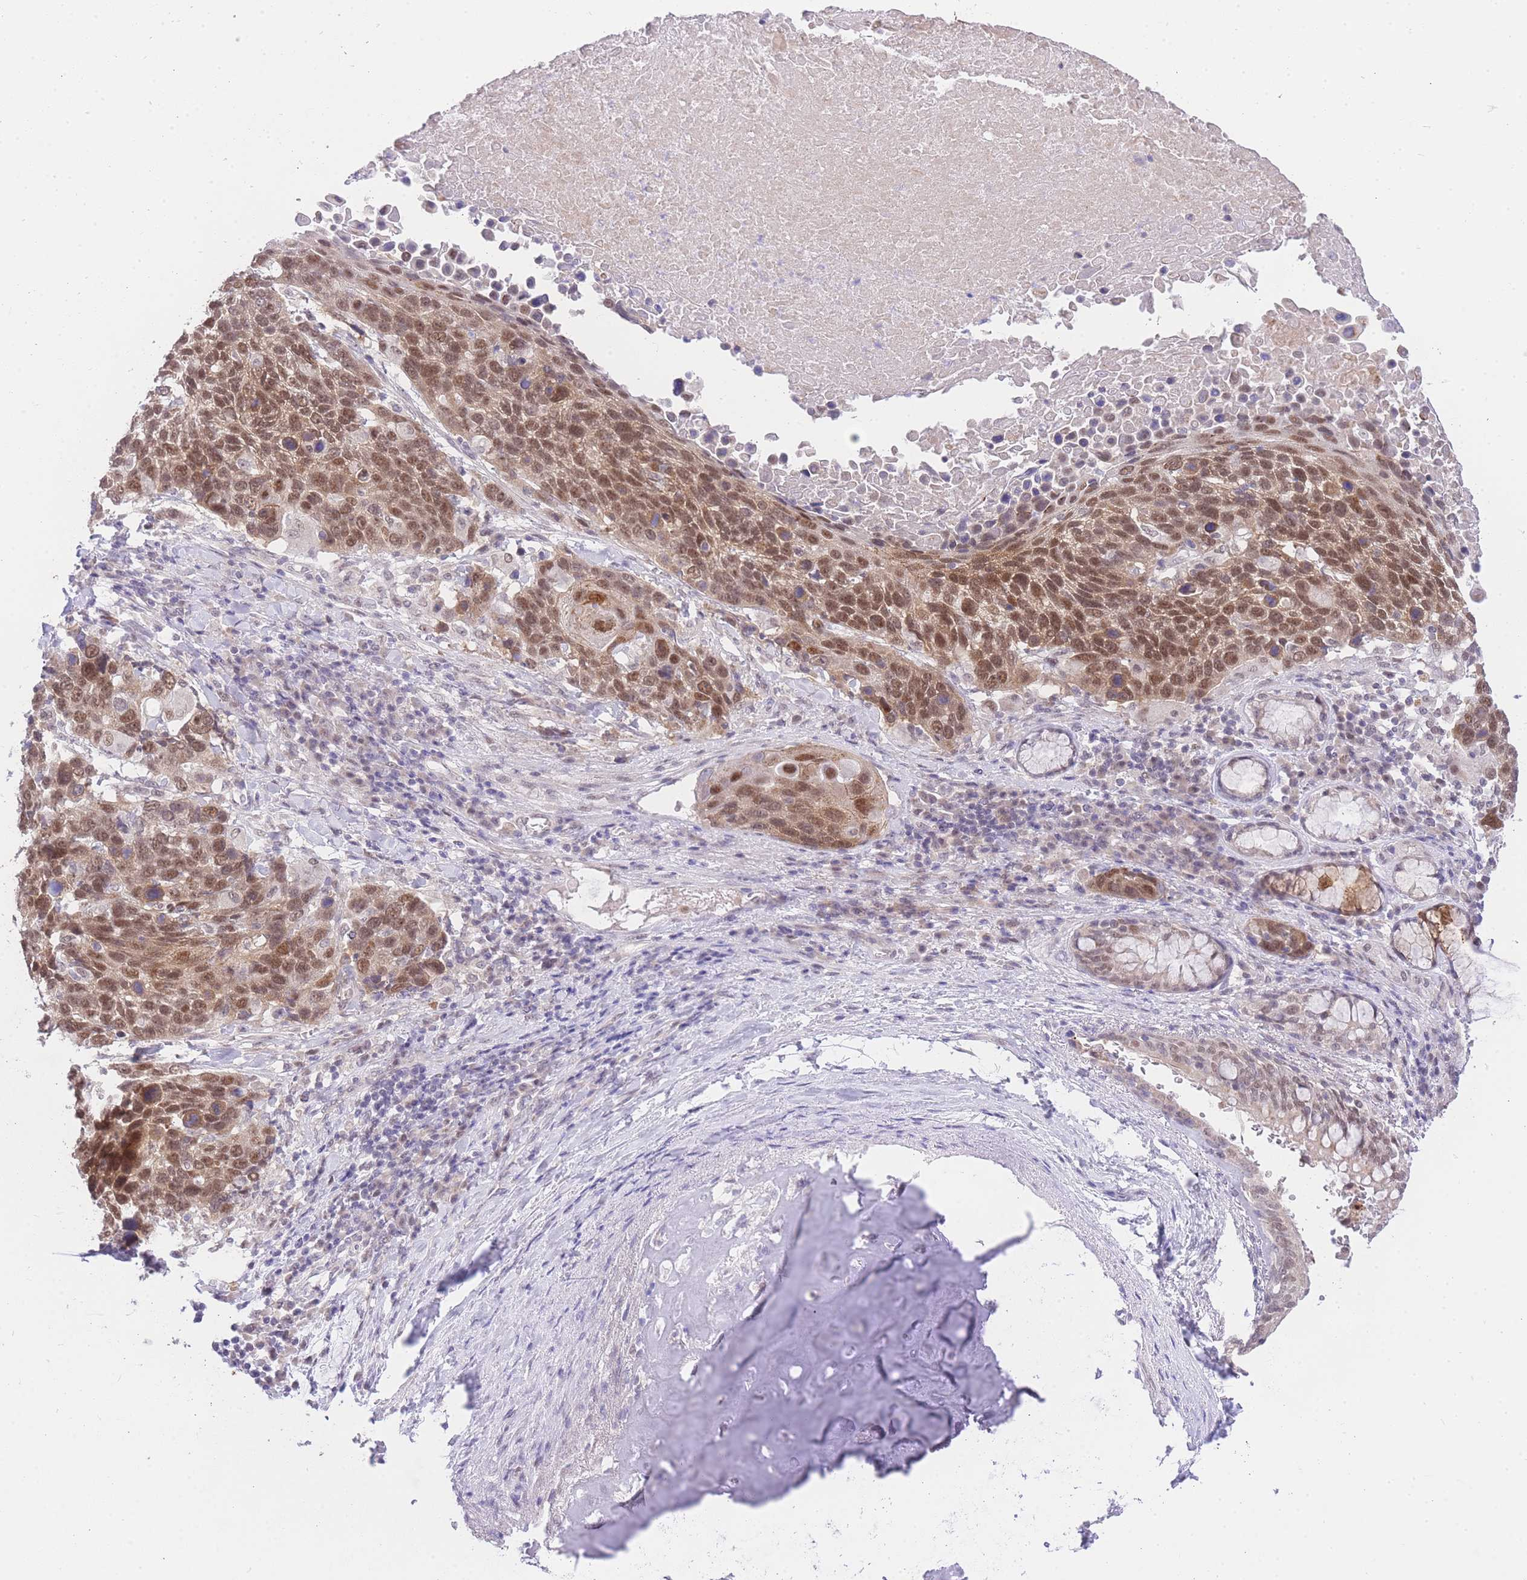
{"staining": {"intensity": "moderate", "quantity": ">75%", "location": "nuclear"}, "tissue": "lung cancer", "cell_type": "Tumor cells", "image_type": "cancer", "snomed": [{"axis": "morphology", "description": "Squamous cell carcinoma, NOS"}, {"axis": "topography", "description": "Lung"}], "caption": "IHC of human lung cancer (squamous cell carcinoma) demonstrates medium levels of moderate nuclear positivity in about >75% of tumor cells.", "gene": "UBXN7", "patient": {"sex": "male", "age": 66}}